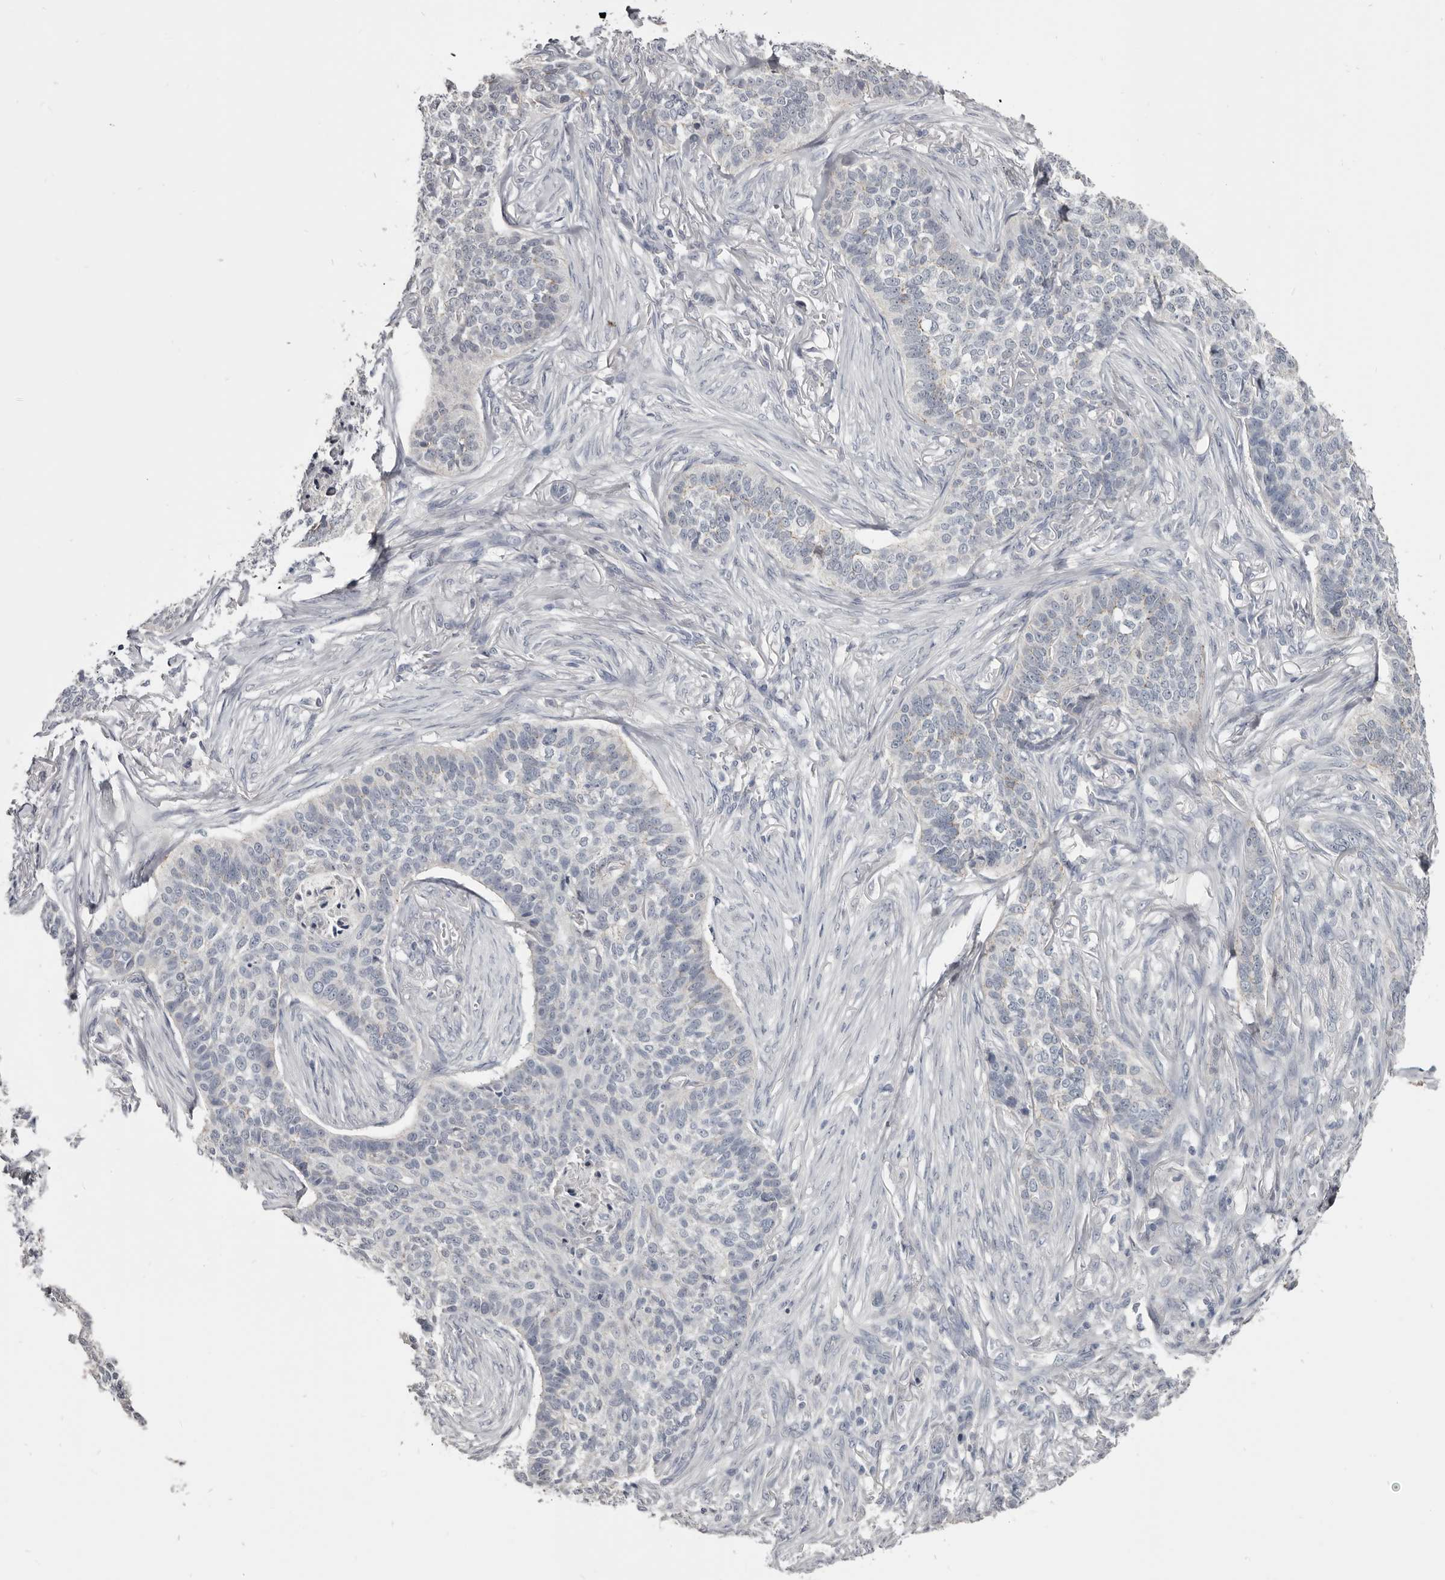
{"staining": {"intensity": "negative", "quantity": "none", "location": "none"}, "tissue": "skin cancer", "cell_type": "Tumor cells", "image_type": "cancer", "snomed": [{"axis": "morphology", "description": "Basal cell carcinoma"}, {"axis": "topography", "description": "Skin"}], "caption": "A high-resolution histopathology image shows IHC staining of skin basal cell carcinoma, which demonstrates no significant positivity in tumor cells.", "gene": "CGN", "patient": {"sex": "male", "age": 85}}